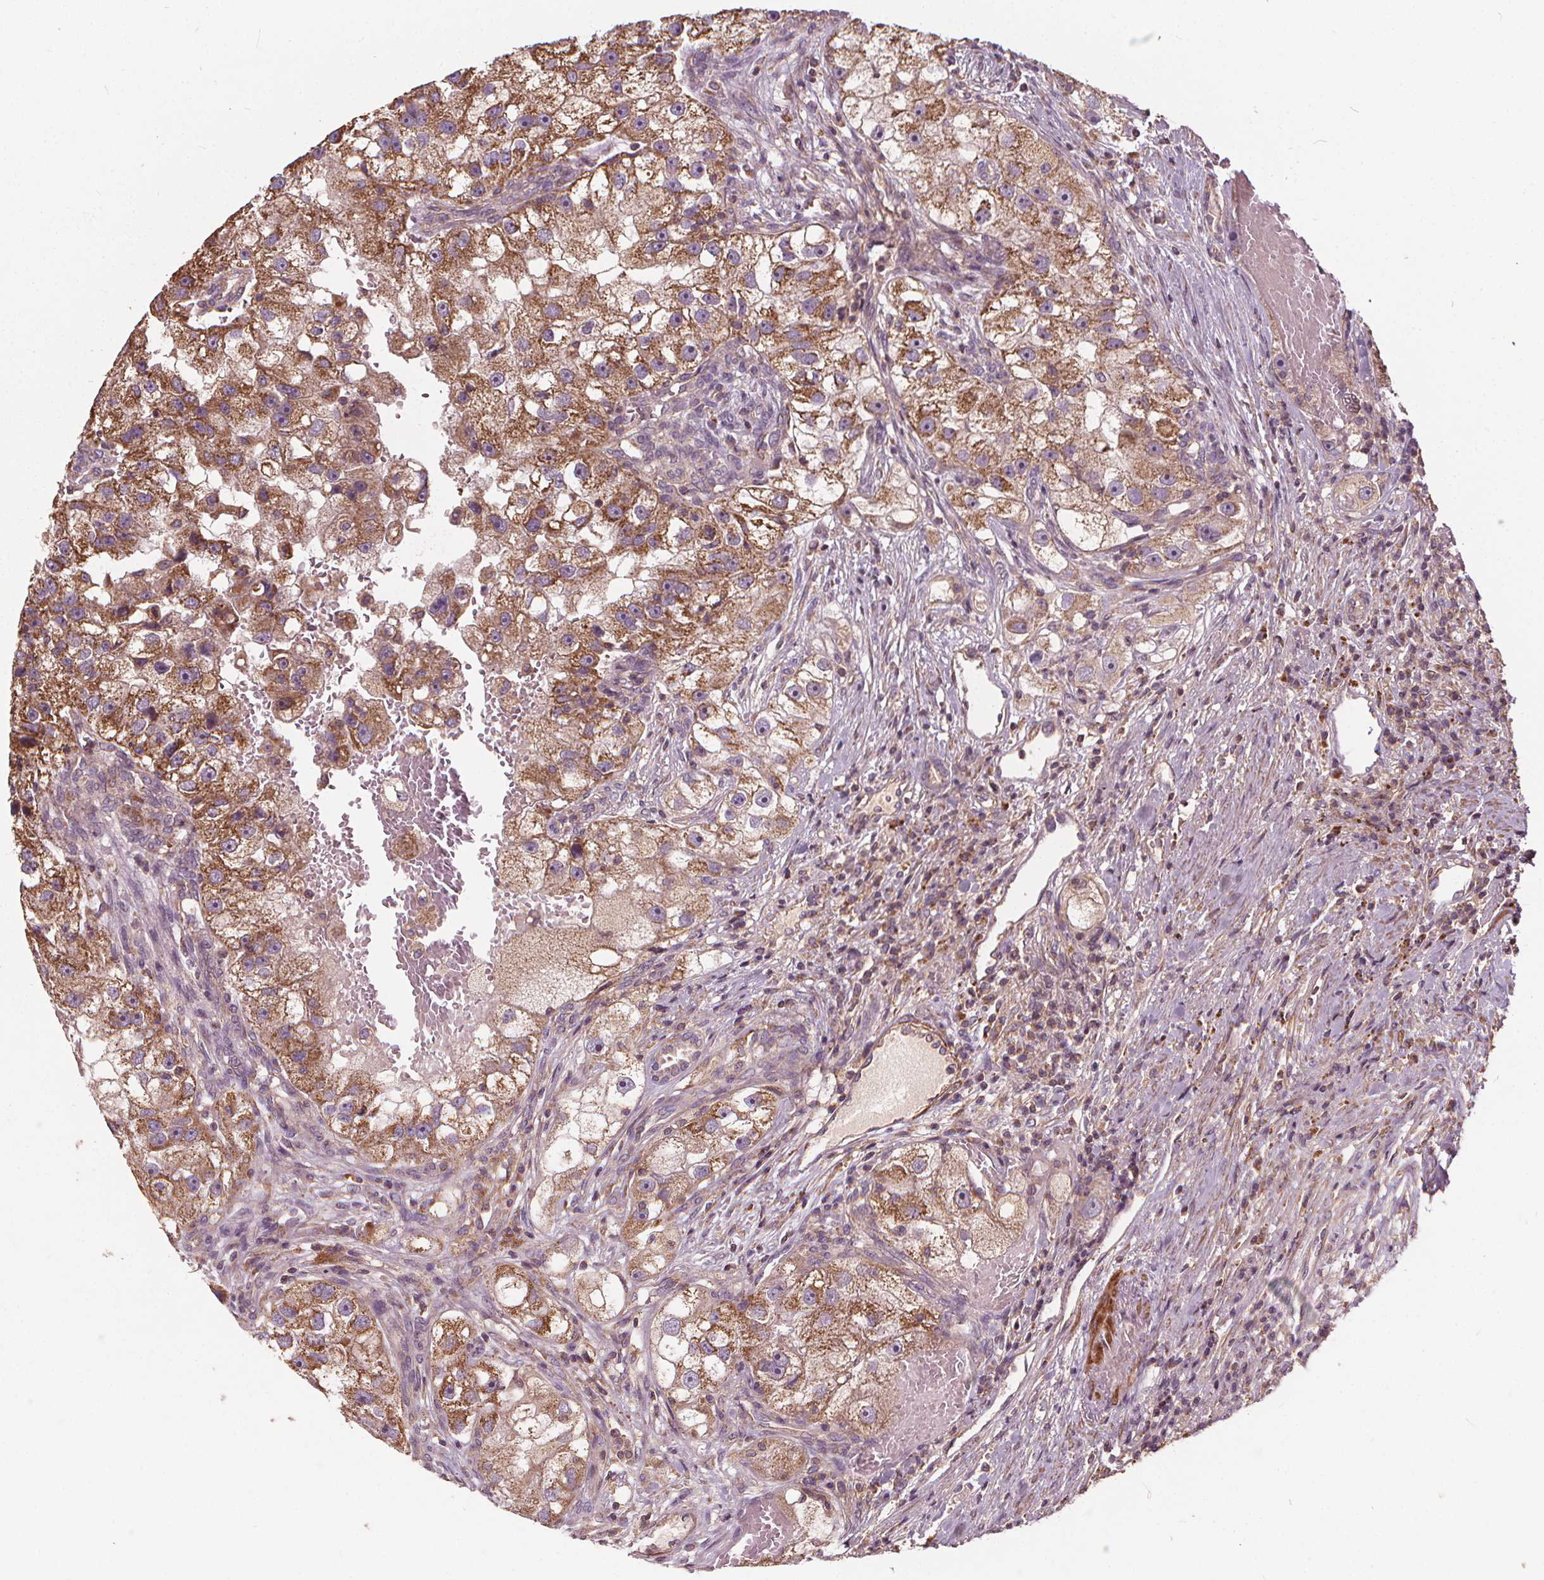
{"staining": {"intensity": "moderate", "quantity": ">75%", "location": "cytoplasmic/membranous"}, "tissue": "renal cancer", "cell_type": "Tumor cells", "image_type": "cancer", "snomed": [{"axis": "morphology", "description": "Adenocarcinoma, NOS"}, {"axis": "topography", "description": "Kidney"}], "caption": "Brown immunohistochemical staining in renal cancer (adenocarcinoma) shows moderate cytoplasmic/membranous expression in approximately >75% of tumor cells.", "gene": "ORAI2", "patient": {"sex": "male", "age": 63}}